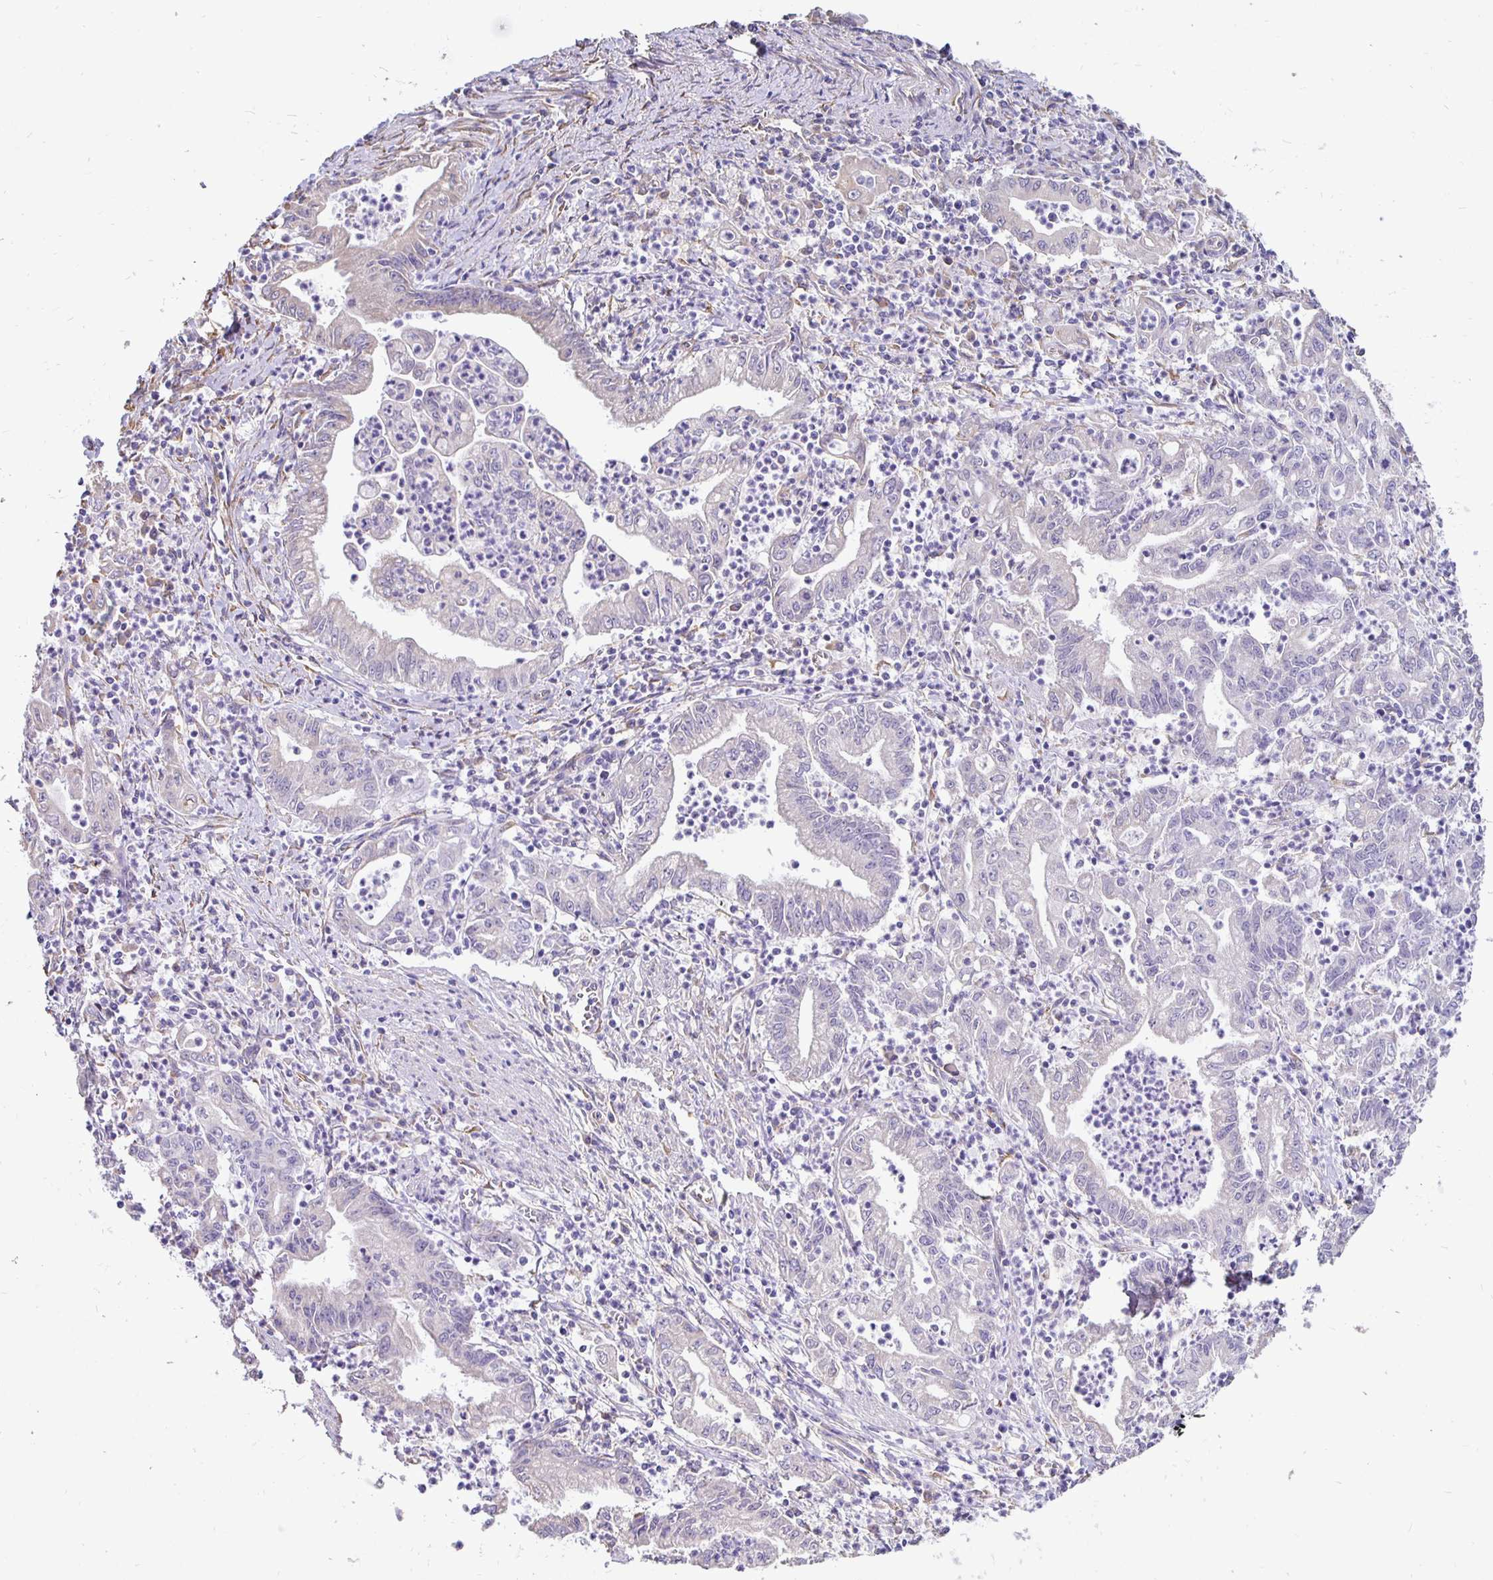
{"staining": {"intensity": "negative", "quantity": "none", "location": "none"}, "tissue": "stomach cancer", "cell_type": "Tumor cells", "image_type": "cancer", "snomed": [{"axis": "morphology", "description": "Adenocarcinoma, NOS"}, {"axis": "topography", "description": "Stomach, upper"}], "caption": "This is a micrograph of IHC staining of stomach cancer (adenocarcinoma), which shows no expression in tumor cells. (DAB IHC with hematoxylin counter stain).", "gene": "DNAI2", "patient": {"sex": "female", "age": 79}}